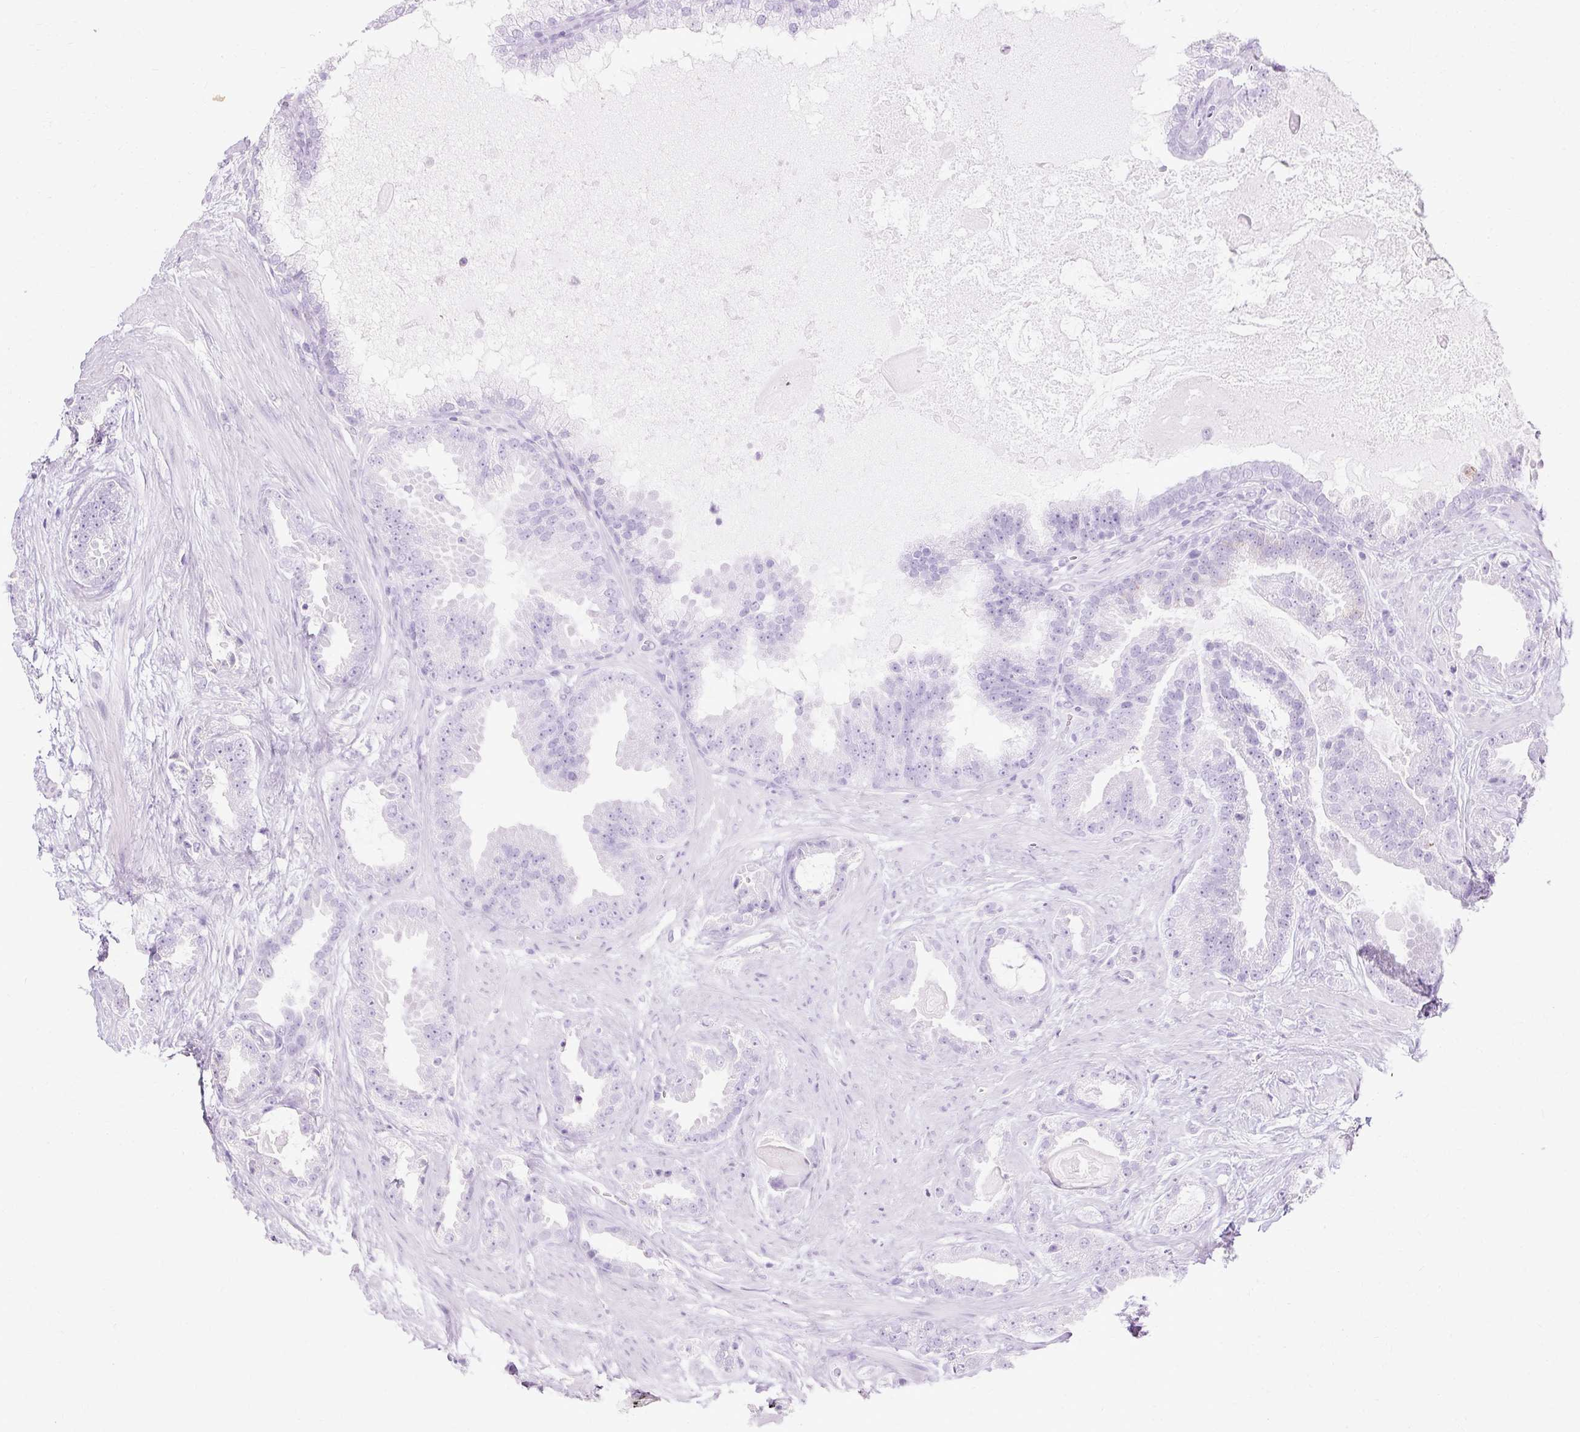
{"staining": {"intensity": "negative", "quantity": "none", "location": "none"}, "tissue": "prostate cancer", "cell_type": "Tumor cells", "image_type": "cancer", "snomed": [{"axis": "morphology", "description": "Adenocarcinoma, Low grade"}, {"axis": "topography", "description": "Prostate"}], "caption": "High power microscopy histopathology image of an immunohistochemistry image of prostate cancer, revealing no significant staining in tumor cells.", "gene": "HSD11B1", "patient": {"sex": "male", "age": 62}}